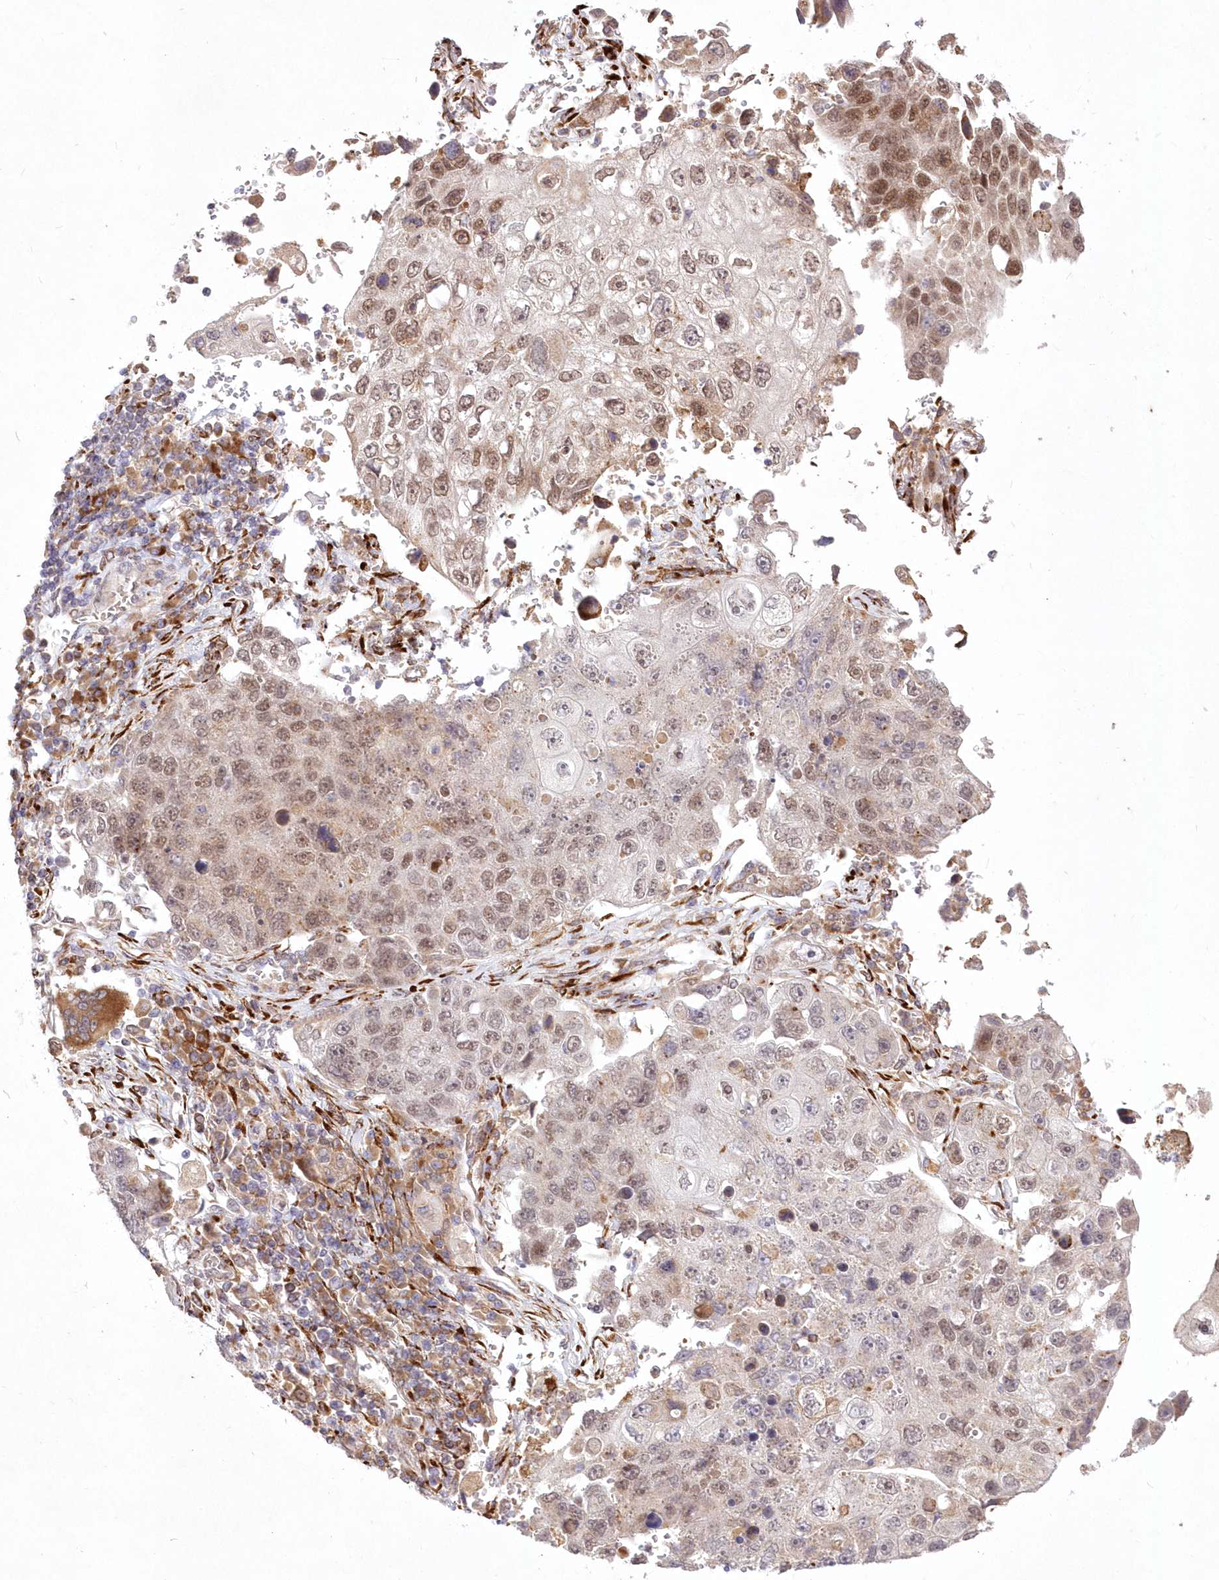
{"staining": {"intensity": "moderate", "quantity": ">75%", "location": "nuclear"}, "tissue": "lung cancer", "cell_type": "Tumor cells", "image_type": "cancer", "snomed": [{"axis": "morphology", "description": "Squamous cell carcinoma, NOS"}, {"axis": "topography", "description": "Lung"}], "caption": "An IHC photomicrograph of neoplastic tissue is shown. Protein staining in brown labels moderate nuclear positivity in lung squamous cell carcinoma within tumor cells.", "gene": "LDB1", "patient": {"sex": "male", "age": 61}}